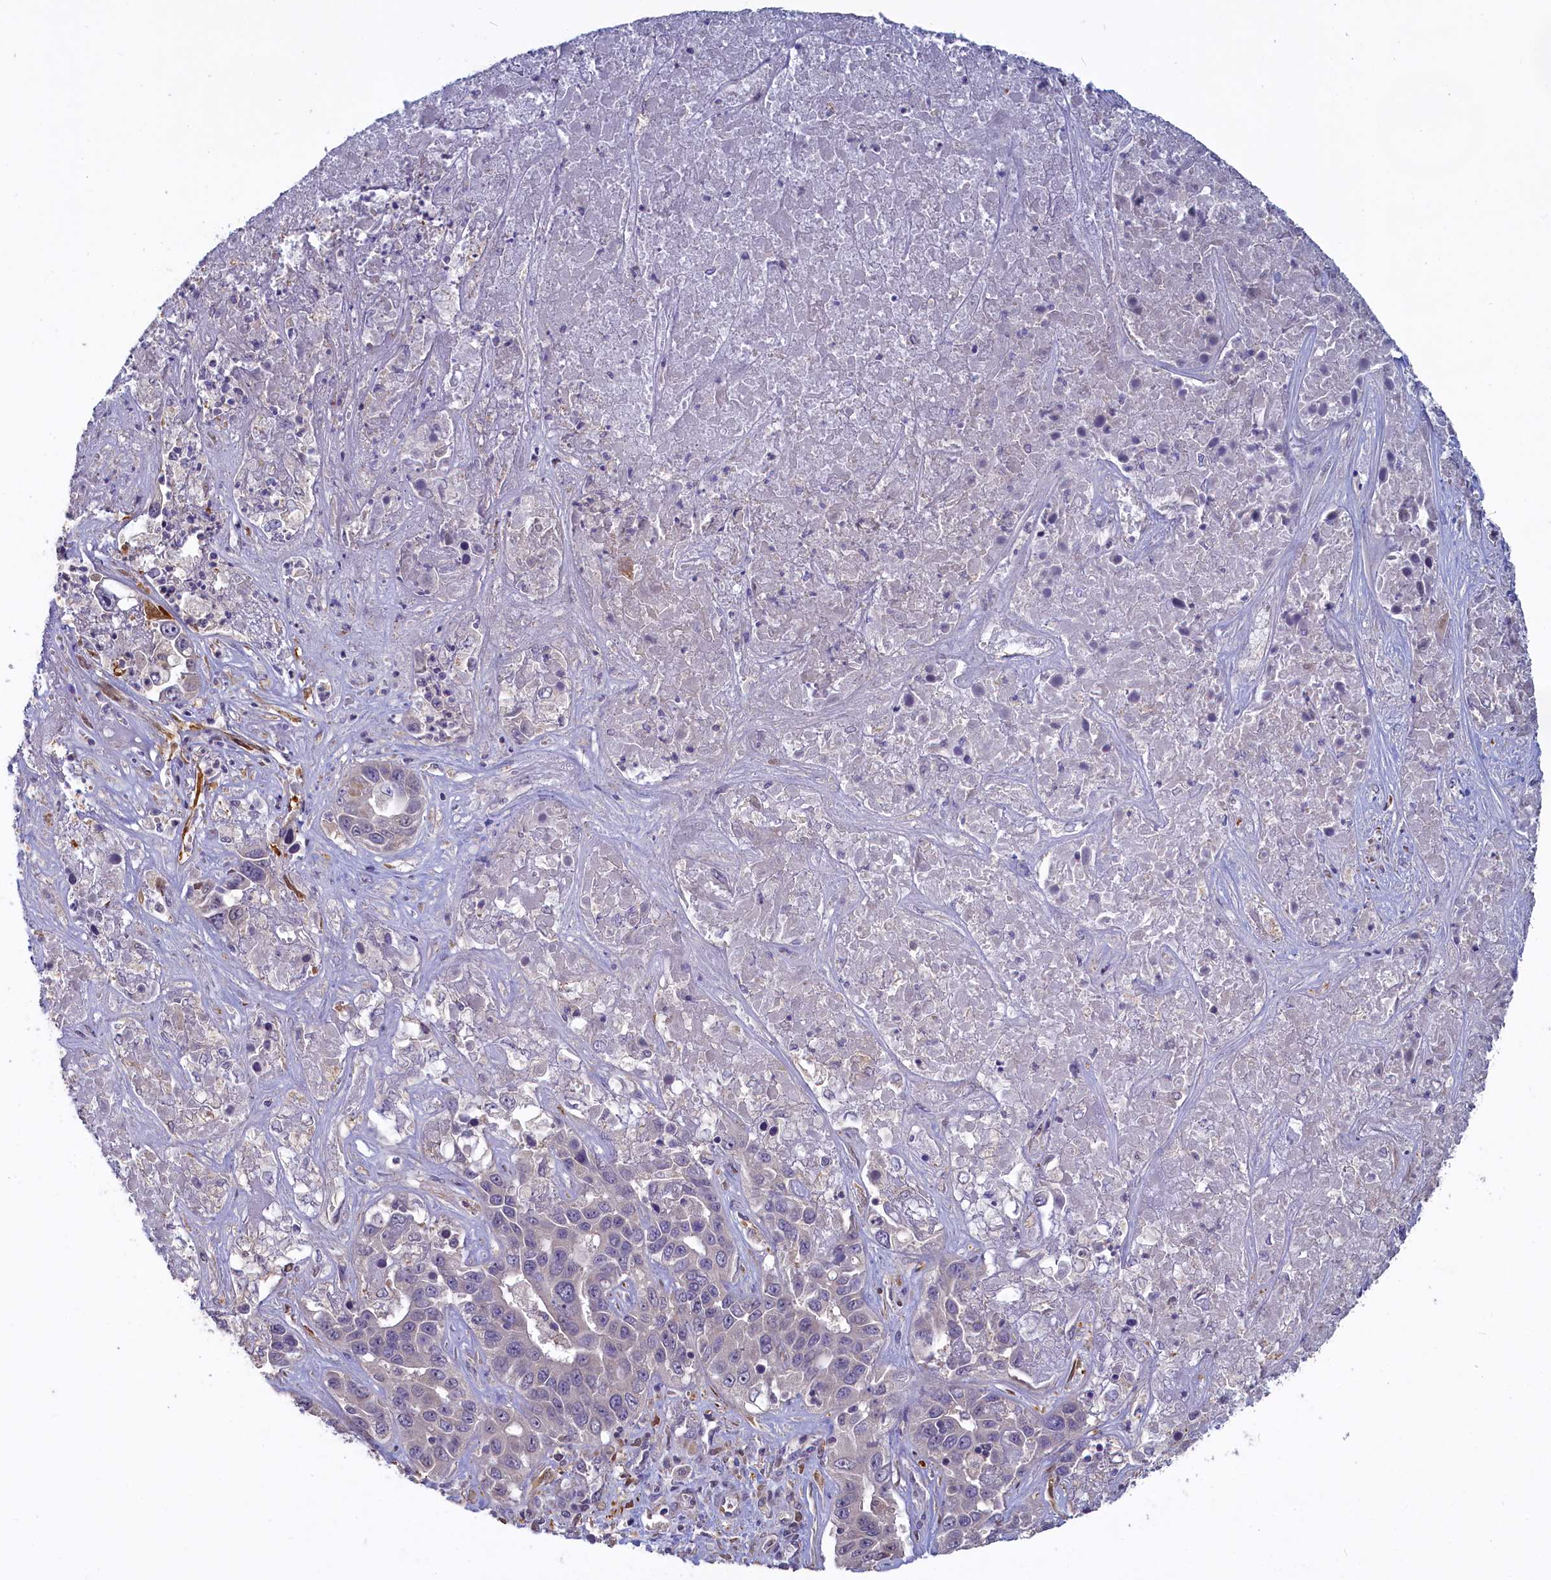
{"staining": {"intensity": "negative", "quantity": "none", "location": "none"}, "tissue": "liver cancer", "cell_type": "Tumor cells", "image_type": "cancer", "snomed": [{"axis": "morphology", "description": "Cholangiocarcinoma"}, {"axis": "topography", "description": "Liver"}], "caption": "IHC photomicrograph of neoplastic tissue: liver cancer stained with DAB displays no significant protein staining in tumor cells.", "gene": "UCHL3", "patient": {"sex": "female", "age": 52}}